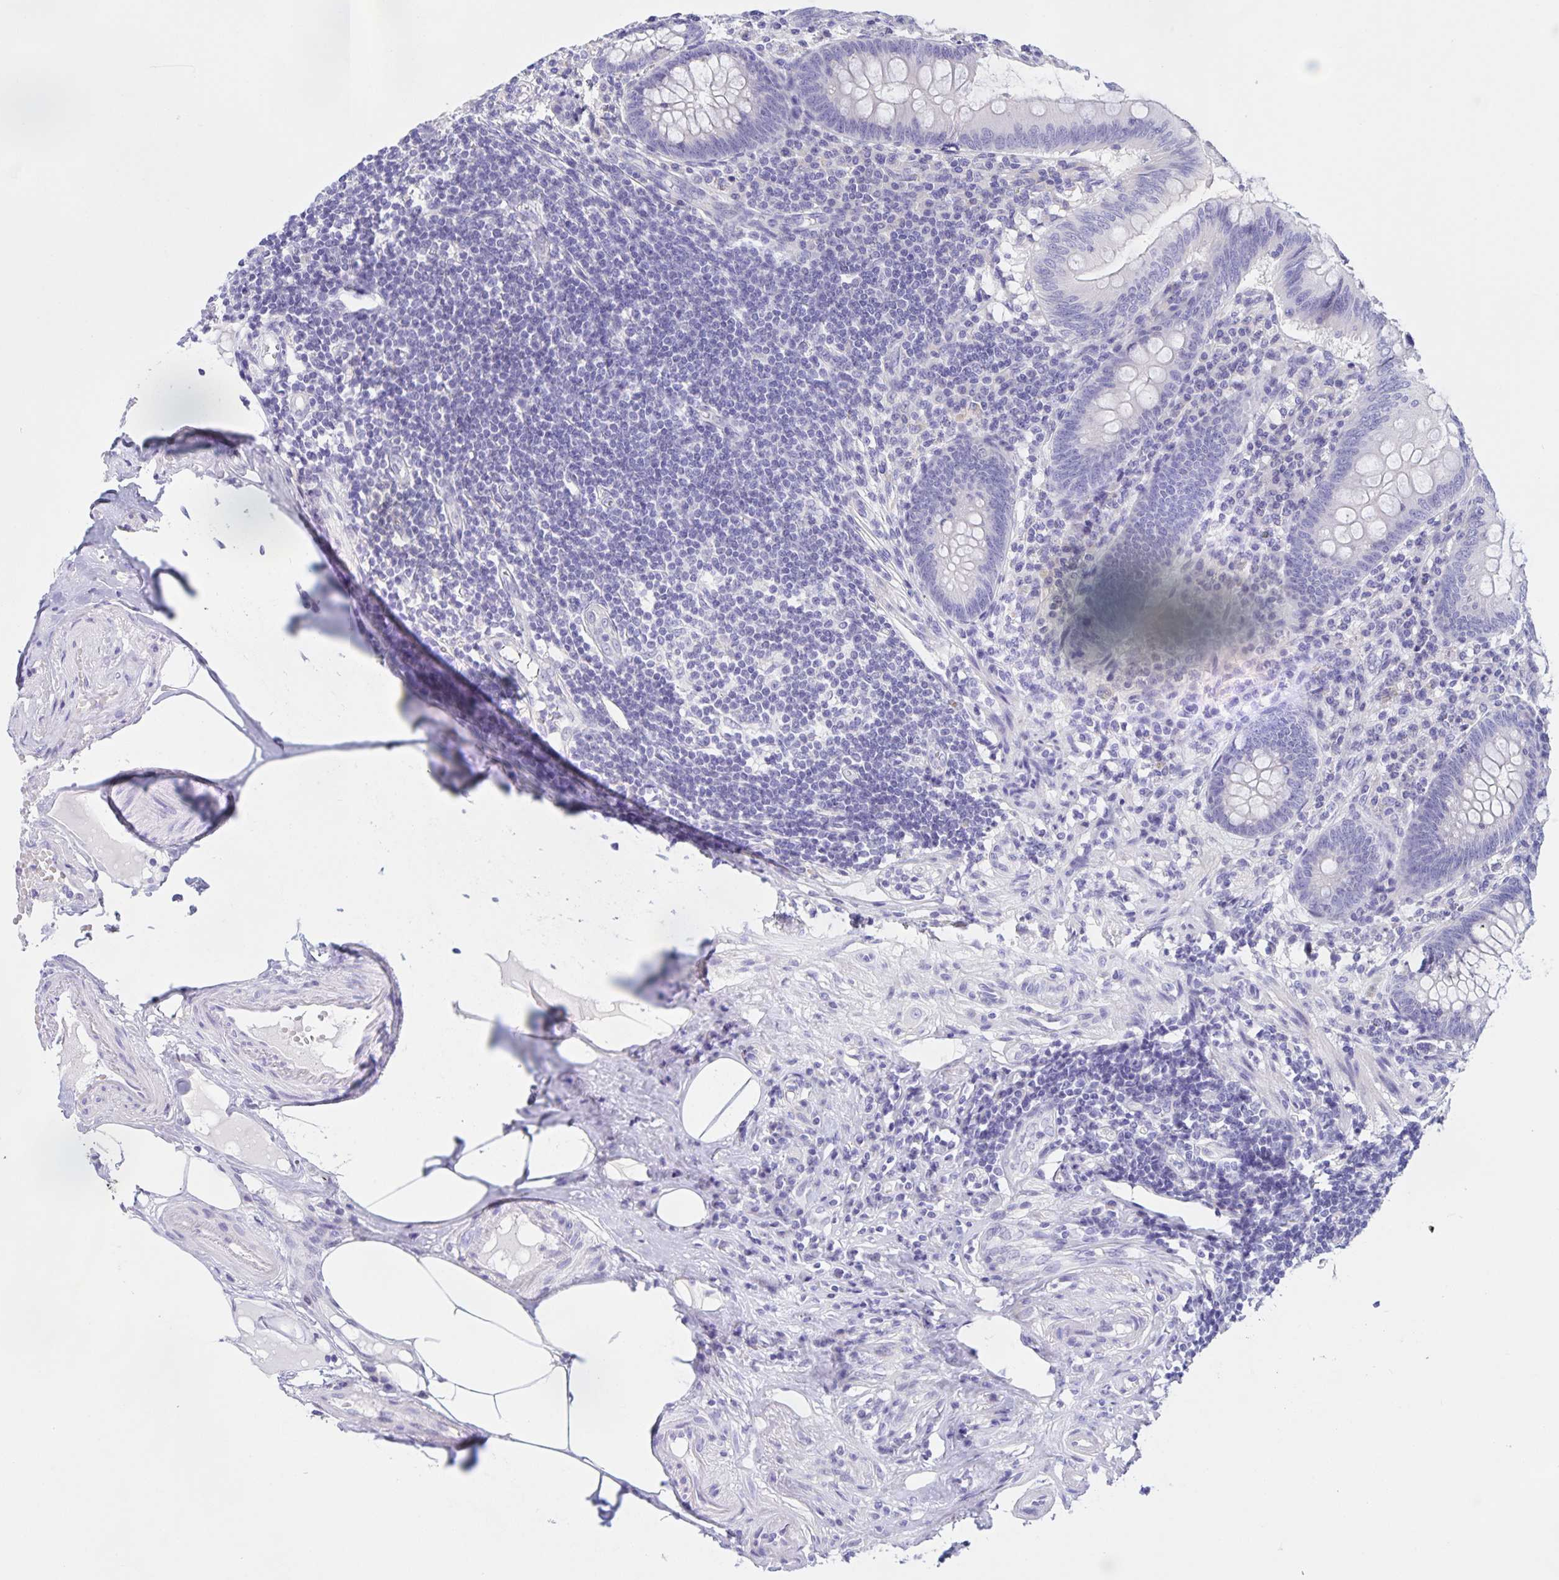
{"staining": {"intensity": "negative", "quantity": "none", "location": "none"}, "tissue": "appendix", "cell_type": "Glandular cells", "image_type": "normal", "snomed": [{"axis": "morphology", "description": "Normal tissue, NOS"}, {"axis": "topography", "description": "Appendix"}], "caption": "There is no significant positivity in glandular cells of appendix.", "gene": "DMGDH", "patient": {"sex": "female", "age": 57}}